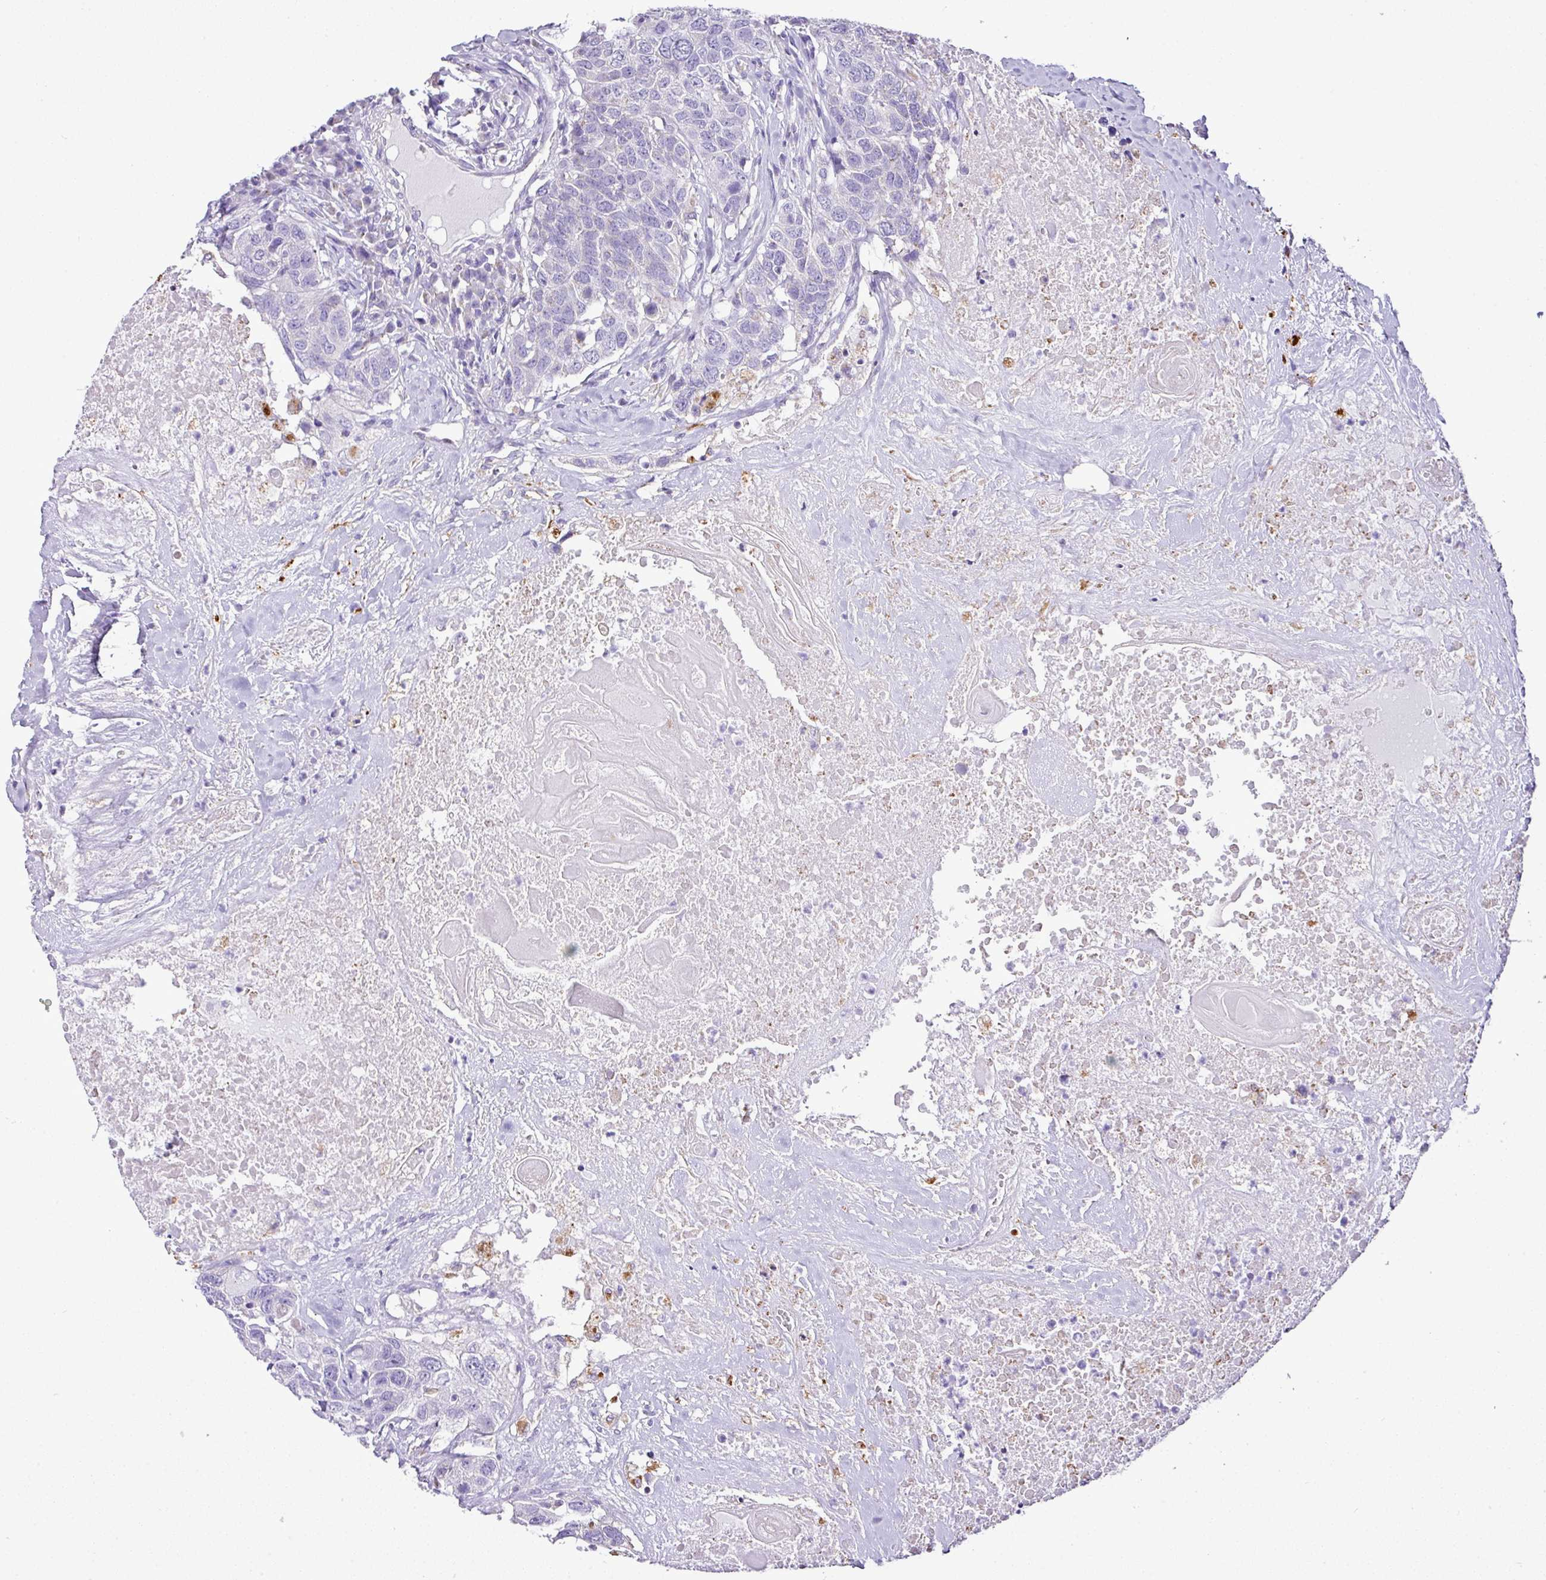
{"staining": {"intensity": "negative", "quantity": "none", "location": "none"}, "tissue": "head and neck cancer", "cell_type": "Tumor cells", "image_type": "cancer", "snomed": [{"axis": "morphology", "description": "Squamous cell carcinoma, NOS"}, {"axis": "topography", "description": "Head-Neck"}], "caption": "Tumor cells show no significant staining in squamous cell carcinoma (head and neck).", "gene": "PGAP4", "patient": {"sex": "male", "age": 66}}